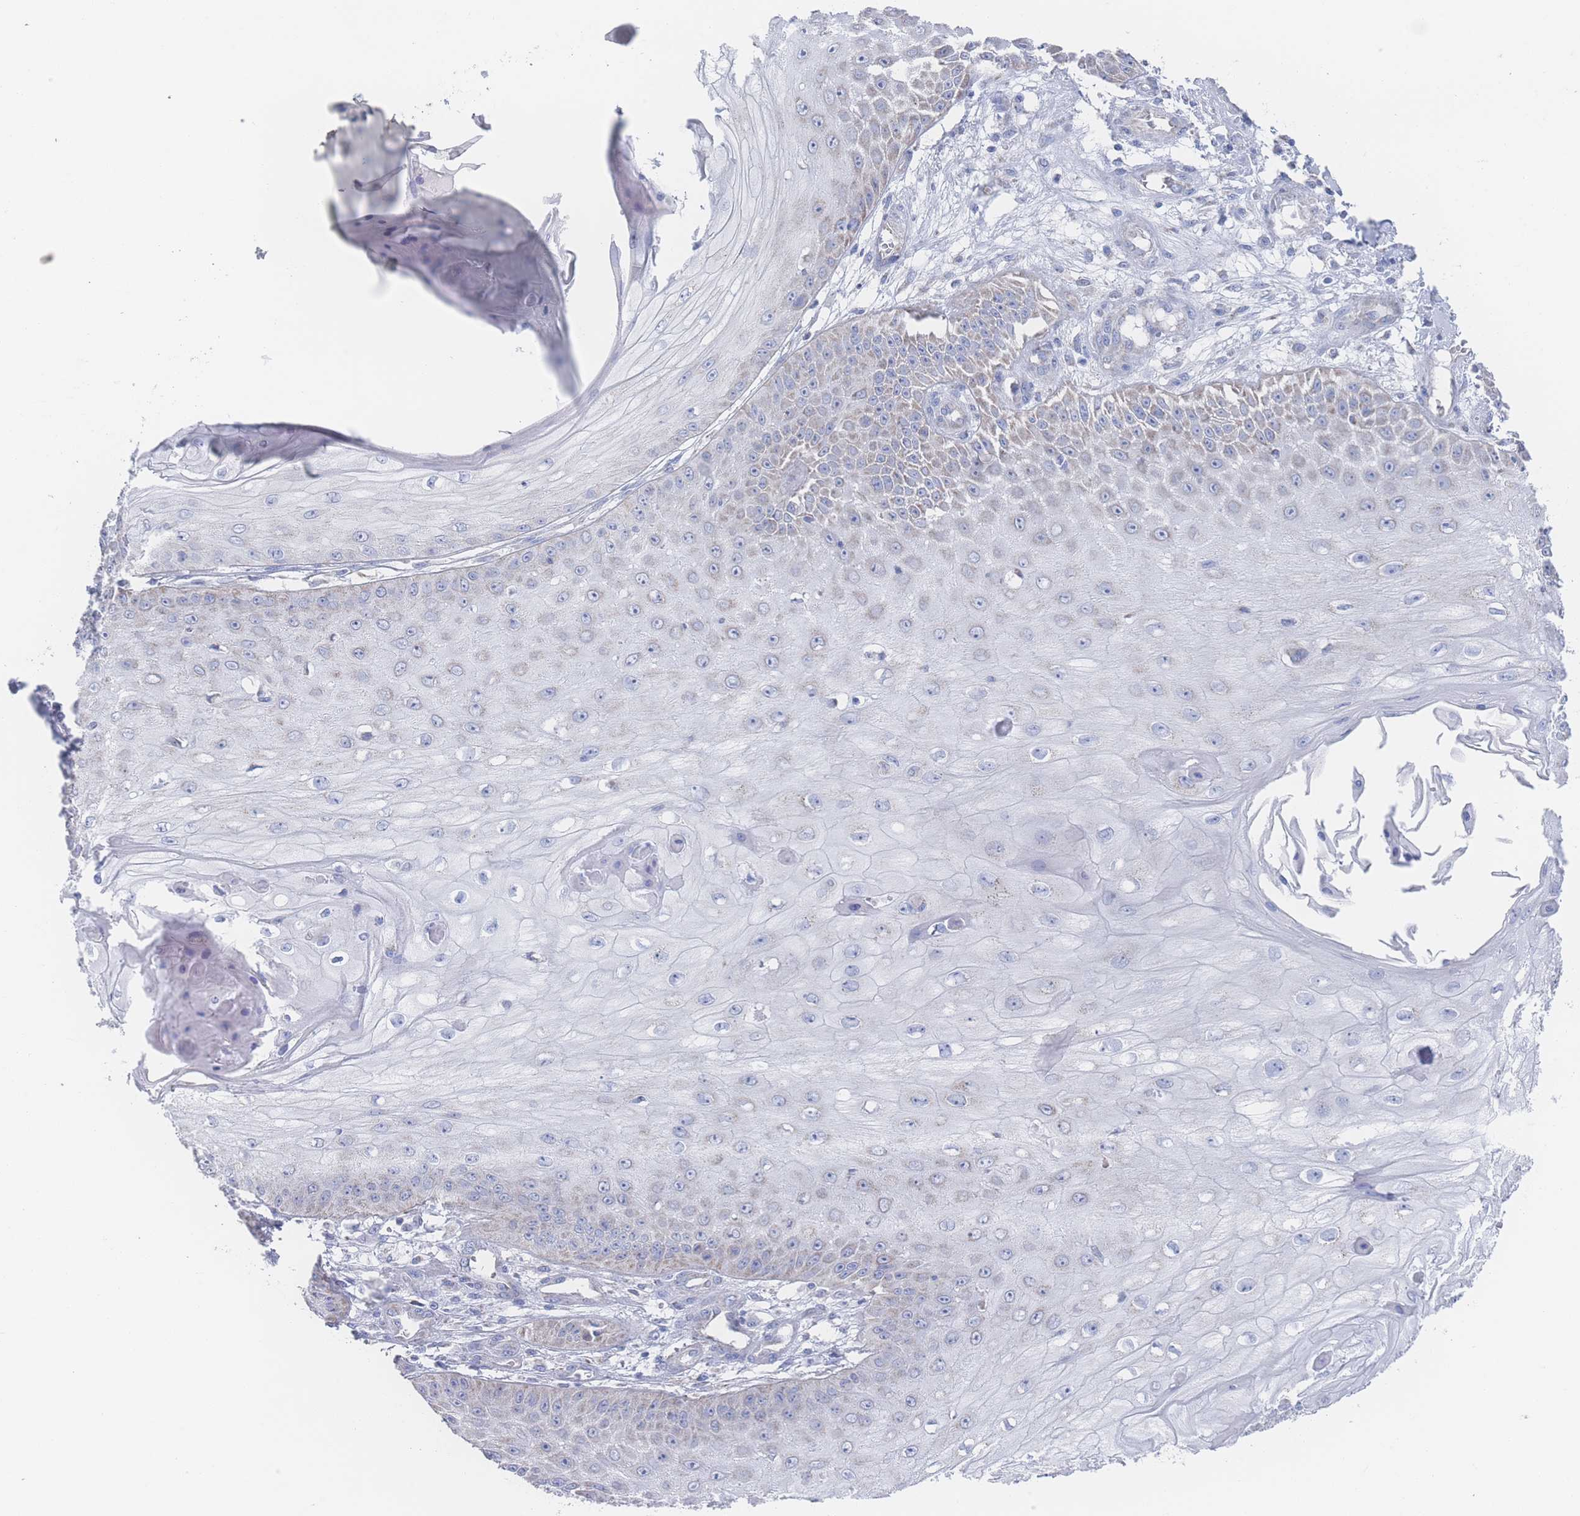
{"staining": {"intensity": "weak", "quantity": "<25%", "location": "cytoplasmic/membranous"}, "tissue": "skin cancer", "cell_type": "Tumor cells", "image_type": "cancer", "snomed": [{"axis": "morphology", "description": "Squamous cell carcinoma, NOS"}, {"axis": "topography", "description": "Skin"}], "caption": "Squamous cell carcinoma (skin) was stained to show a protein in brown. There is no significant expression in tumor cells.", "gene": "SNPH", "patient": {"sex": "male", "age": 70}}